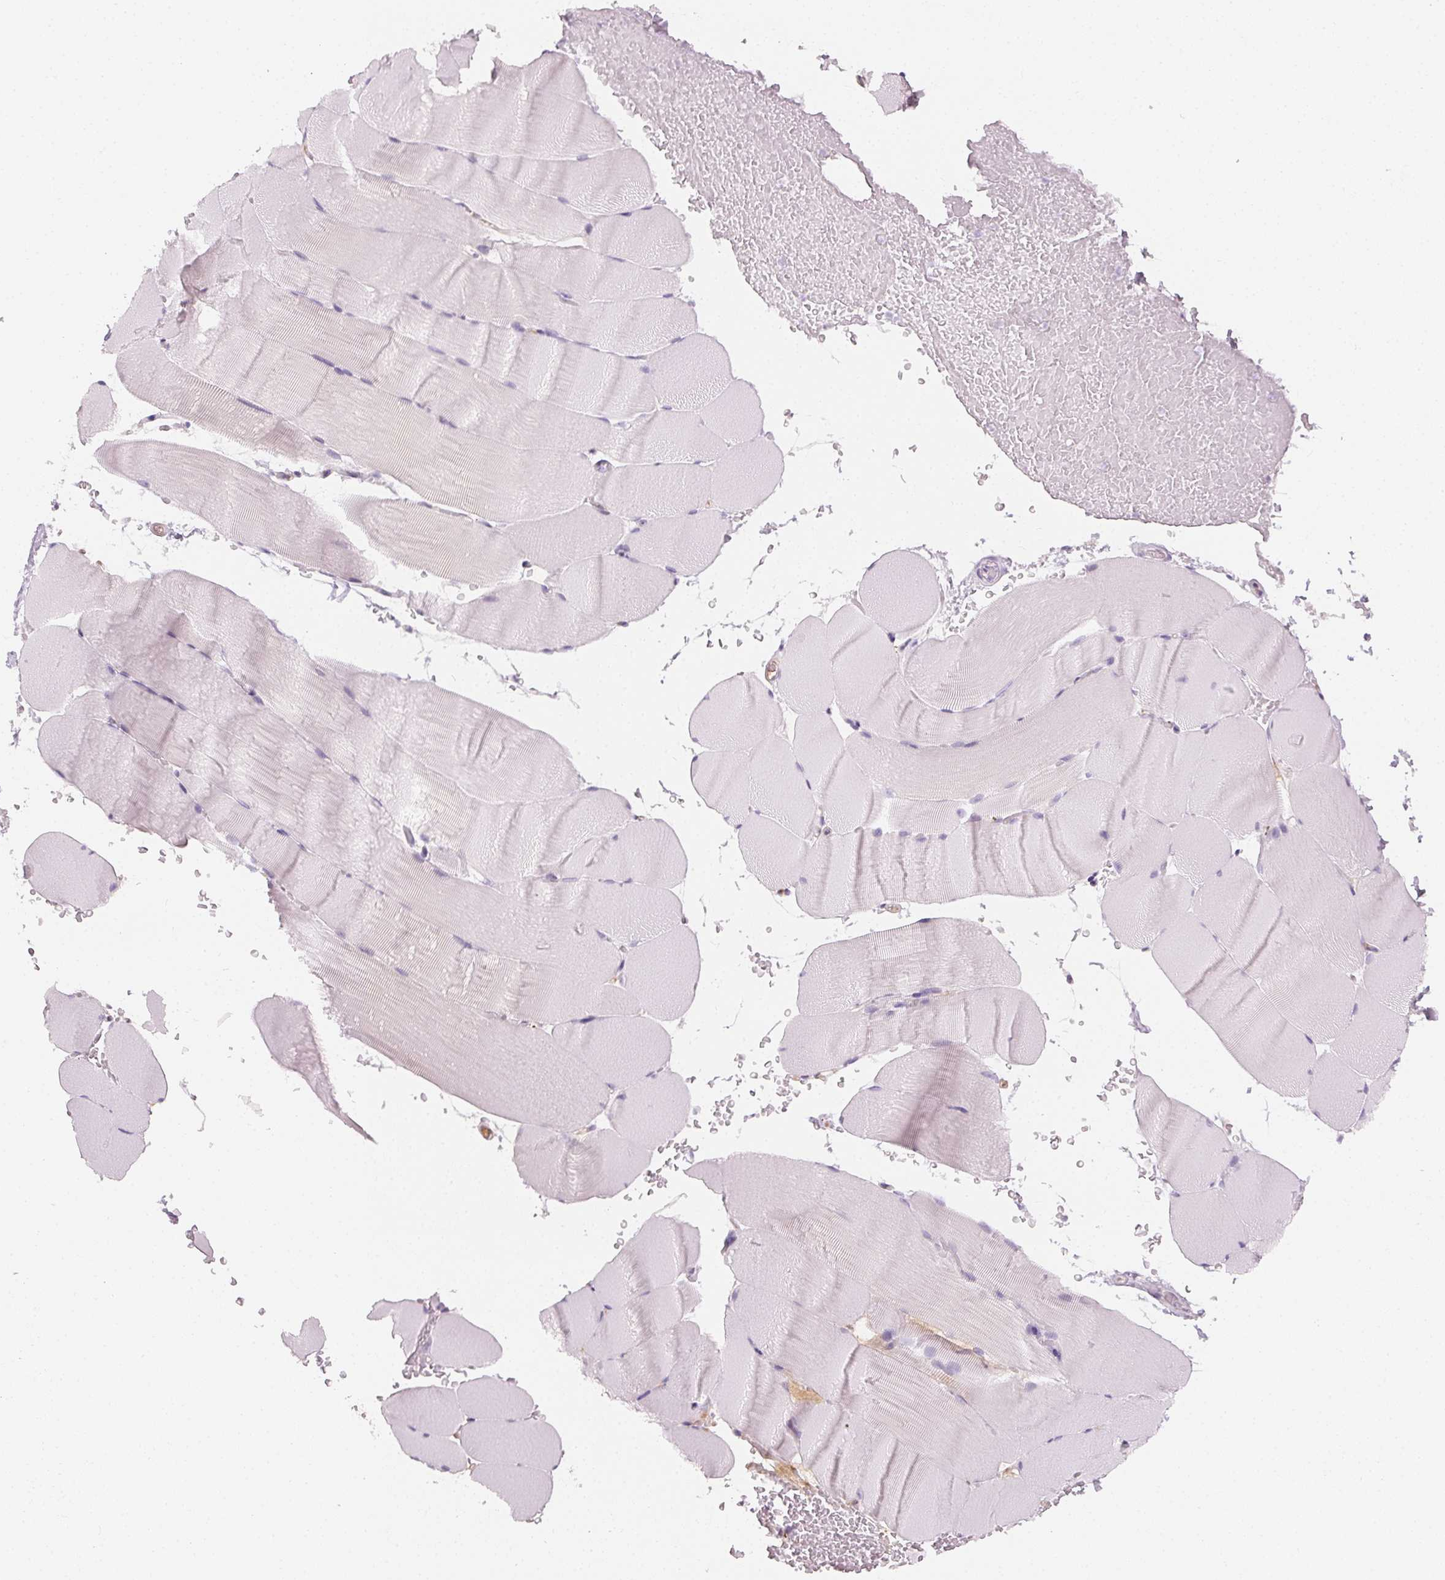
{"staining": {"intensity": "negative", "quantity": "none", "location": "none"}, "tissue": "skeletal muscle", "cell_type": "Myocytes", "image_type": "normal", "snomed": [{"axis": "morphology", "description": "Normal tissue, NOS"}, {"axis": "topography", "description": "Skeletal muscle"}], "caption": "Immunohistochemical staining of normal human skeletal muscle displays no significant expression in myocytes. (DAB IHC visualized using brightfield microscopy, high magnification).", "gene": "AFM", "patient": {"sex": "female", "age": 37}}